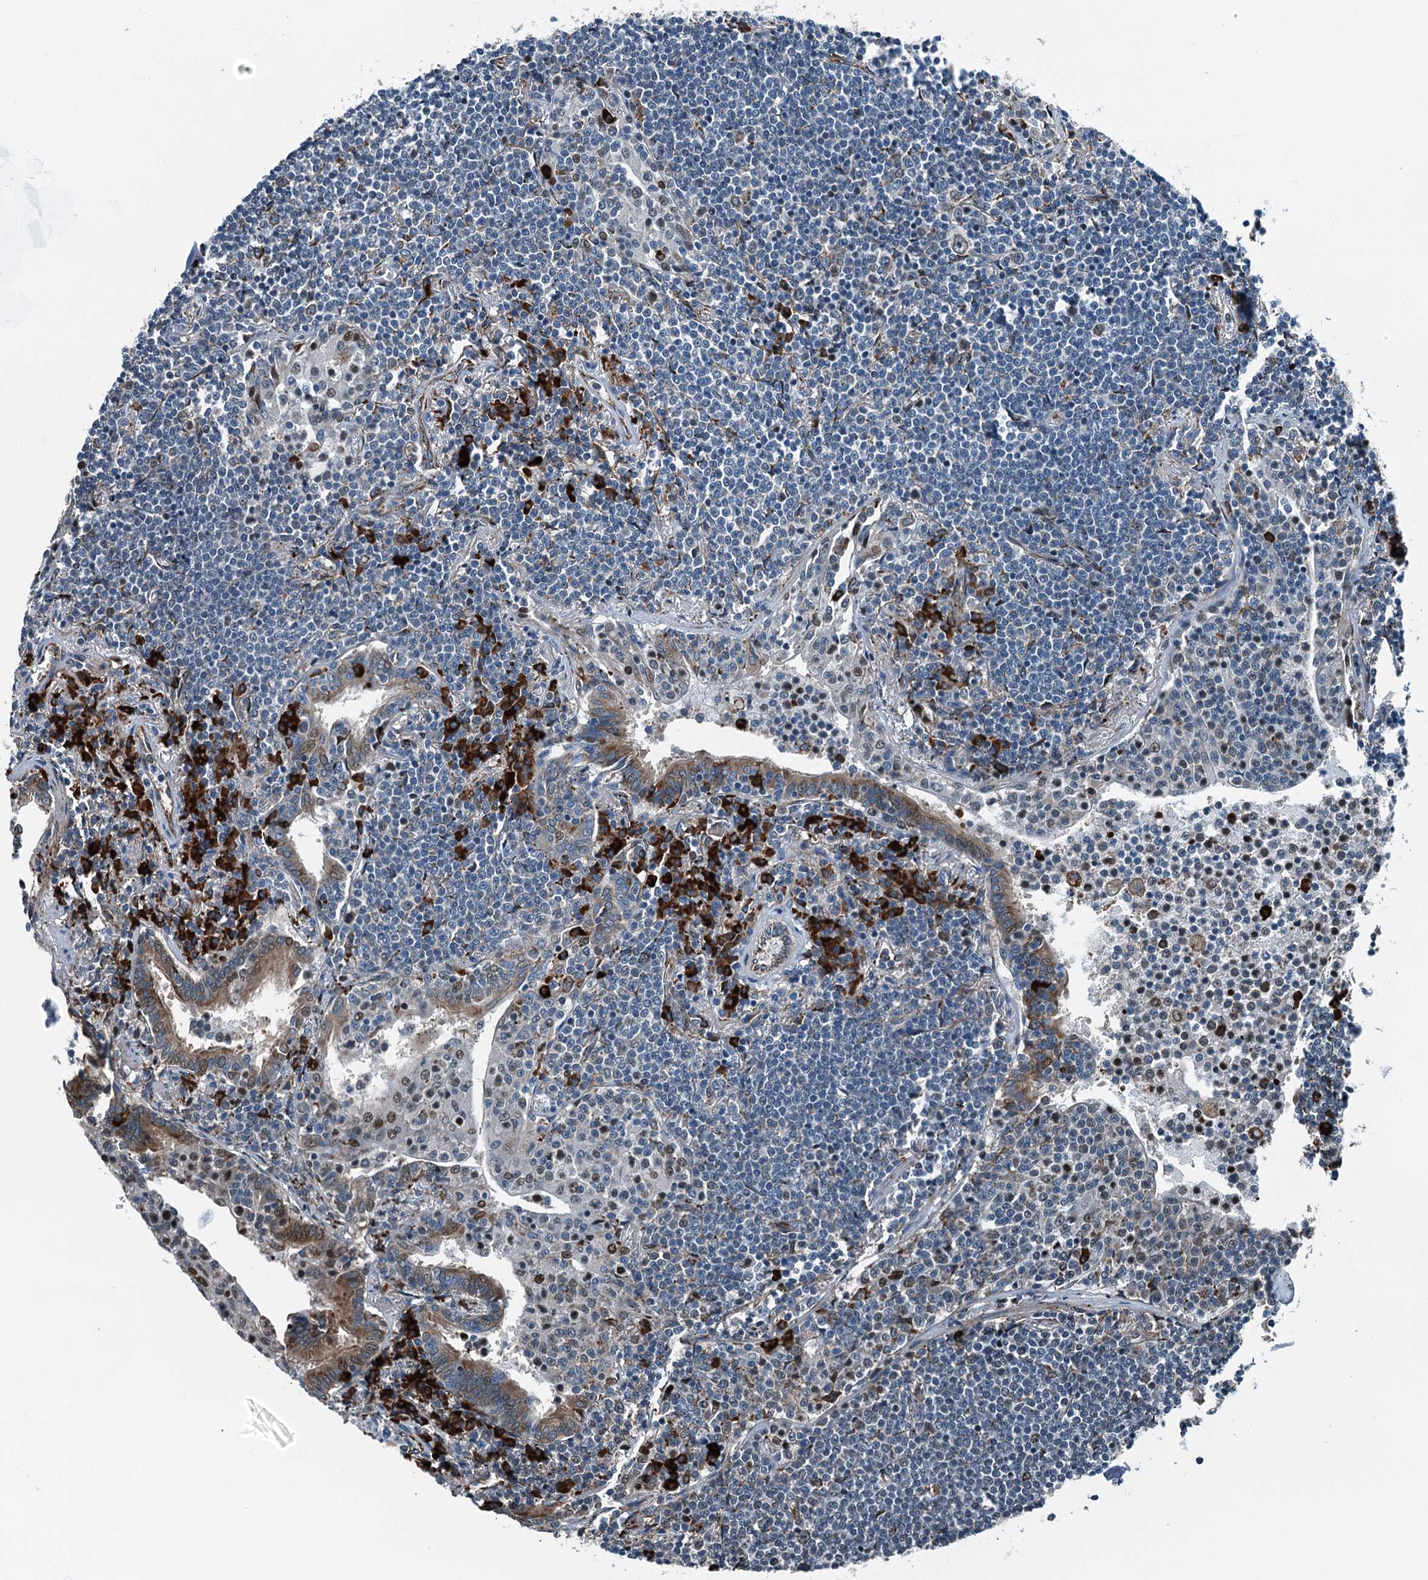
{"staining": {"intensity": "negative", "quantity": "none", "location": "none"}, "tissue": "lymphoma", "cell_type": "Tumor cells", "image_type": "cancer", "snomed": [{"axis": "morphology", "description": "Malignant lymphoma, non-Hodgkin's type, Low grade"}, {"axis": "topography", "description": "Lung"}], "caption": "IHC photomicrograph of human lymphoma stained for a protein (brown), which demonstrates no staining in tumor cells.", "gene": "TAMALIN", "patient": {"sex": "female", "age": 71}}